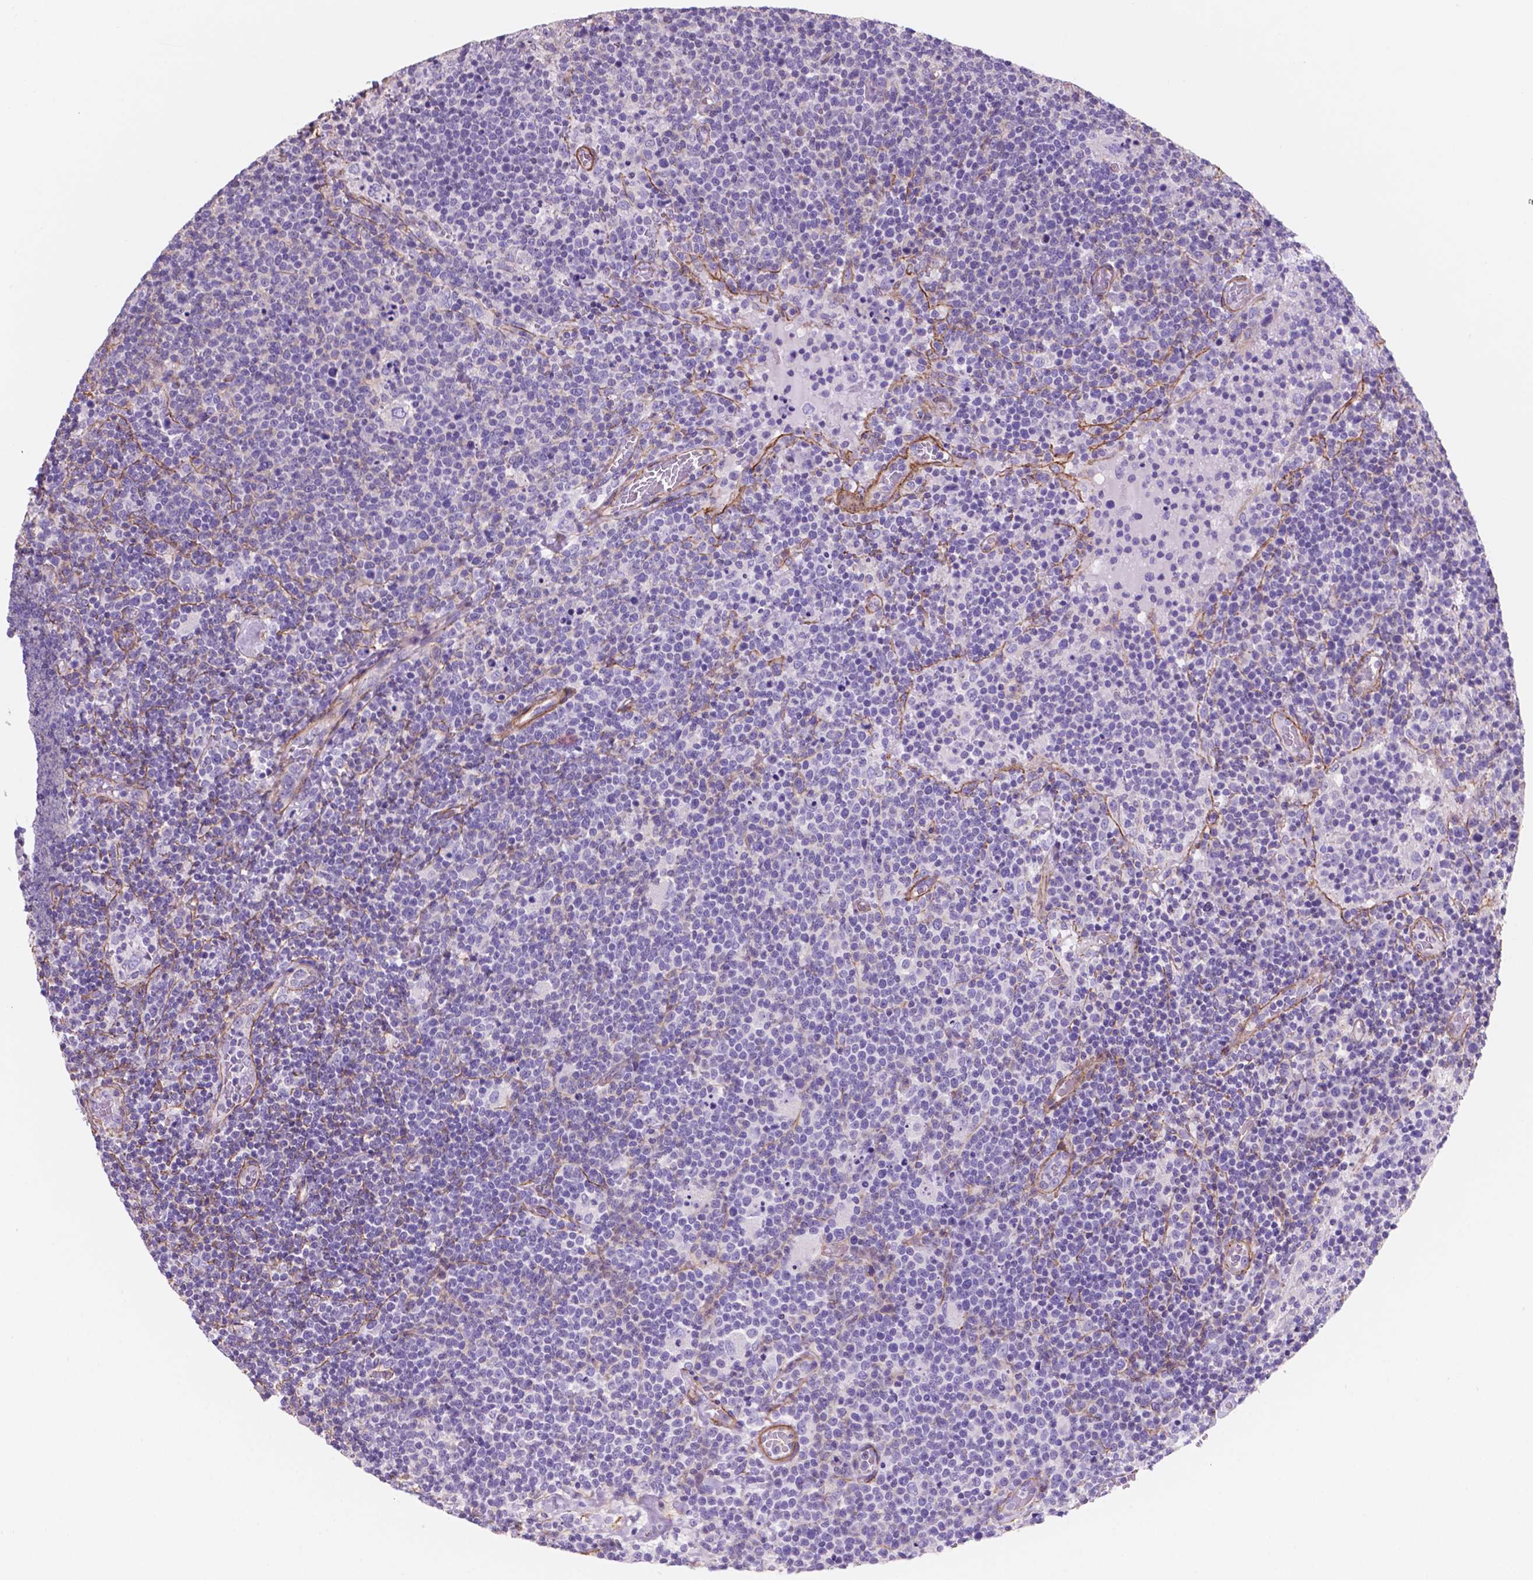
{"staining": {"intensity": "negative", "quantity": "none", "location": "none"}, "tissue": "lymphoma", "cell_type": "Tumor cells", "image_type": "cancer", "snomed": [{"axis": "morphology", "description": "Malignant lymphoma, non-Hodgkin's type, High grade"}, {"axis": "topography", "description": "Lymph node"}], "caption": "DAB immunohistochemical staining of human high-grade malignant lymphoma, non-Hodgkin's type shows no significant staining in tumor cells.", "gene": "TOR2A", "patient": {"sex": "male", "age": 61}}